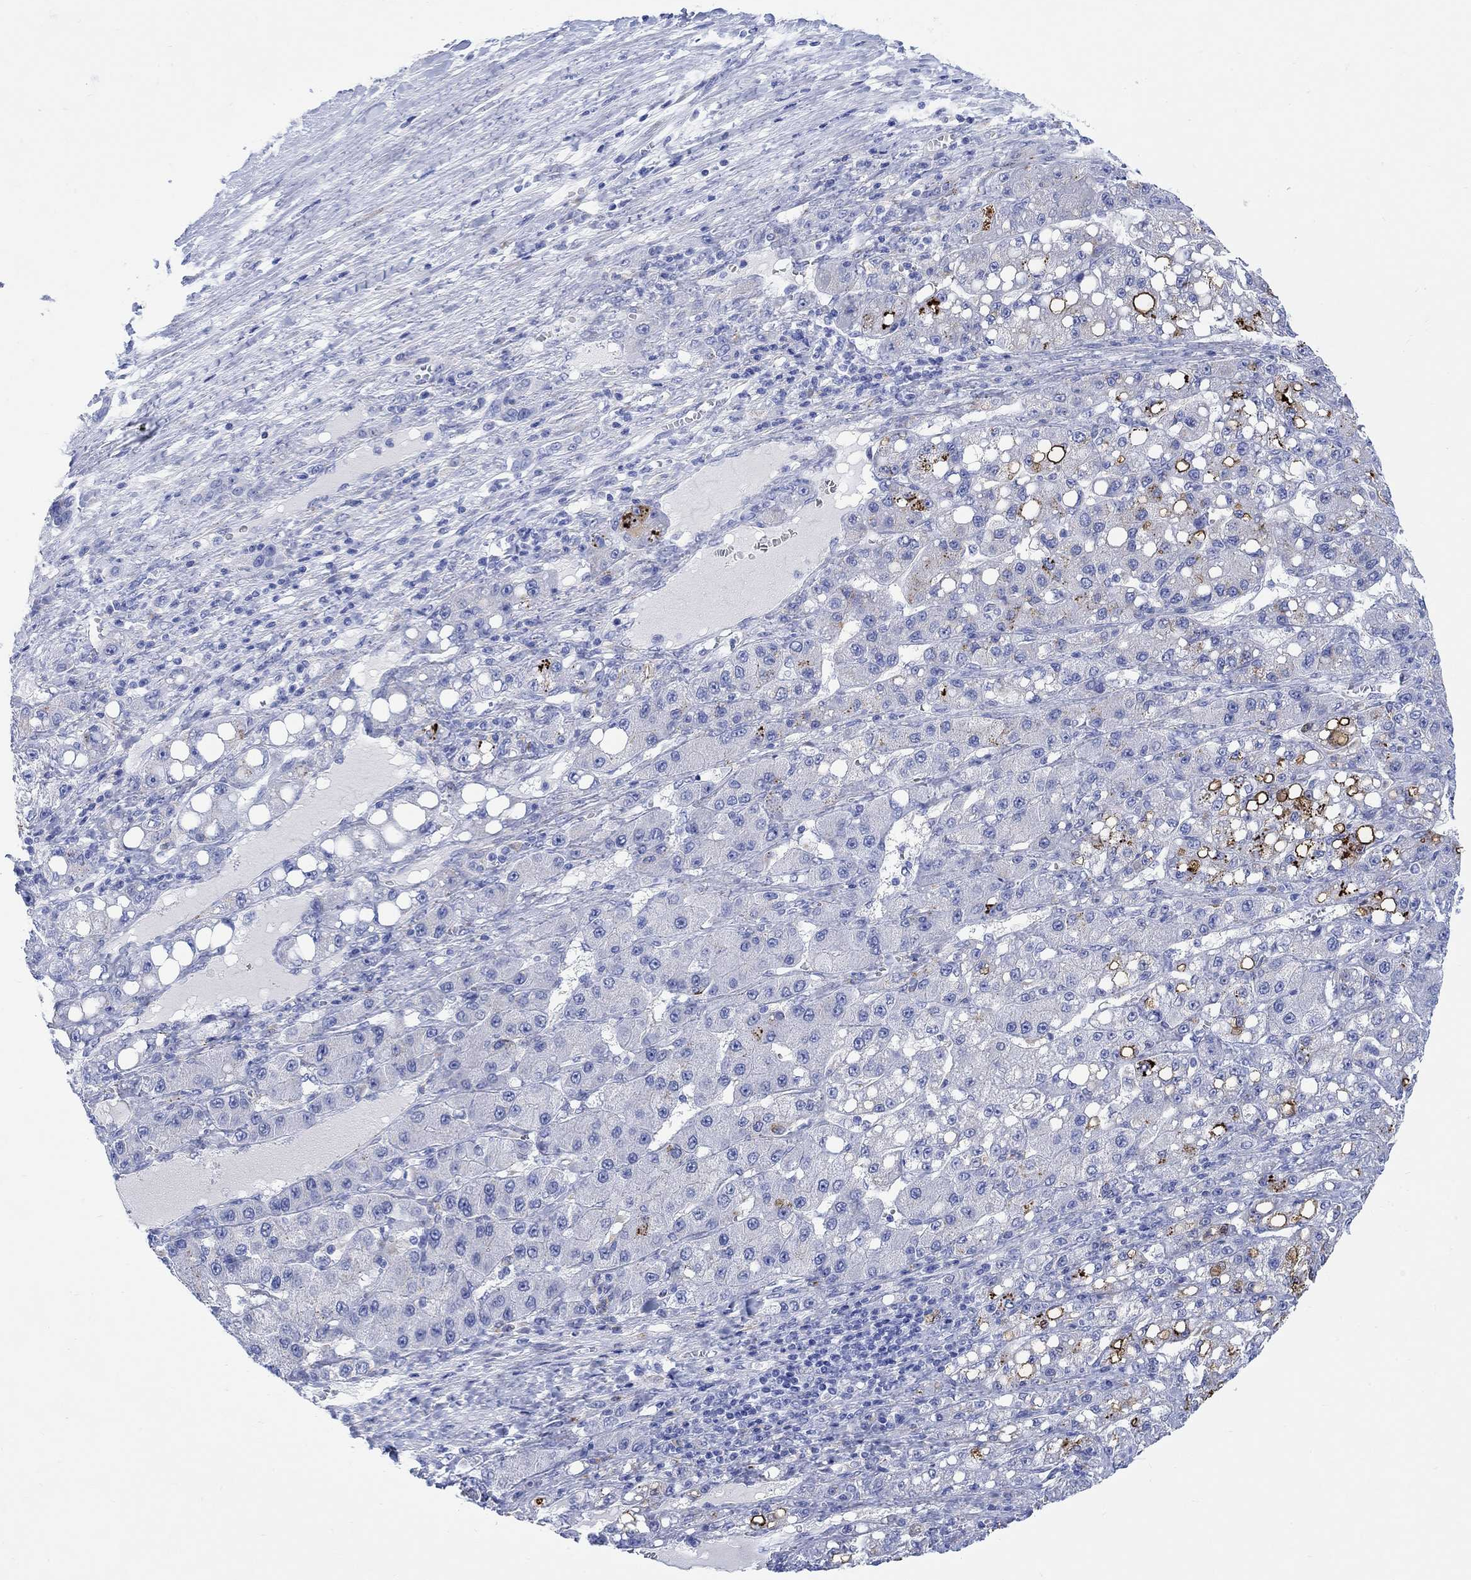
{"staining": {"intensity": "negative", "quantity": "none", "location": "none"}, "tissue": "liver cancer", "cell_type": "Tumor cells", "image_type": "cancer", "snomed": [{"axis": "morphology", "description": "Carcinoma, Hepatocellular, NOS"}, {"axis": "topography", "description": "Liver"}], "caption": "Immunohistochemistry (IHC) of human liver hepatocellular carcinoma displays no positivity in tumor cells.", "gene": "MYL1", "patient": {"sex": "female", "age": 65}}